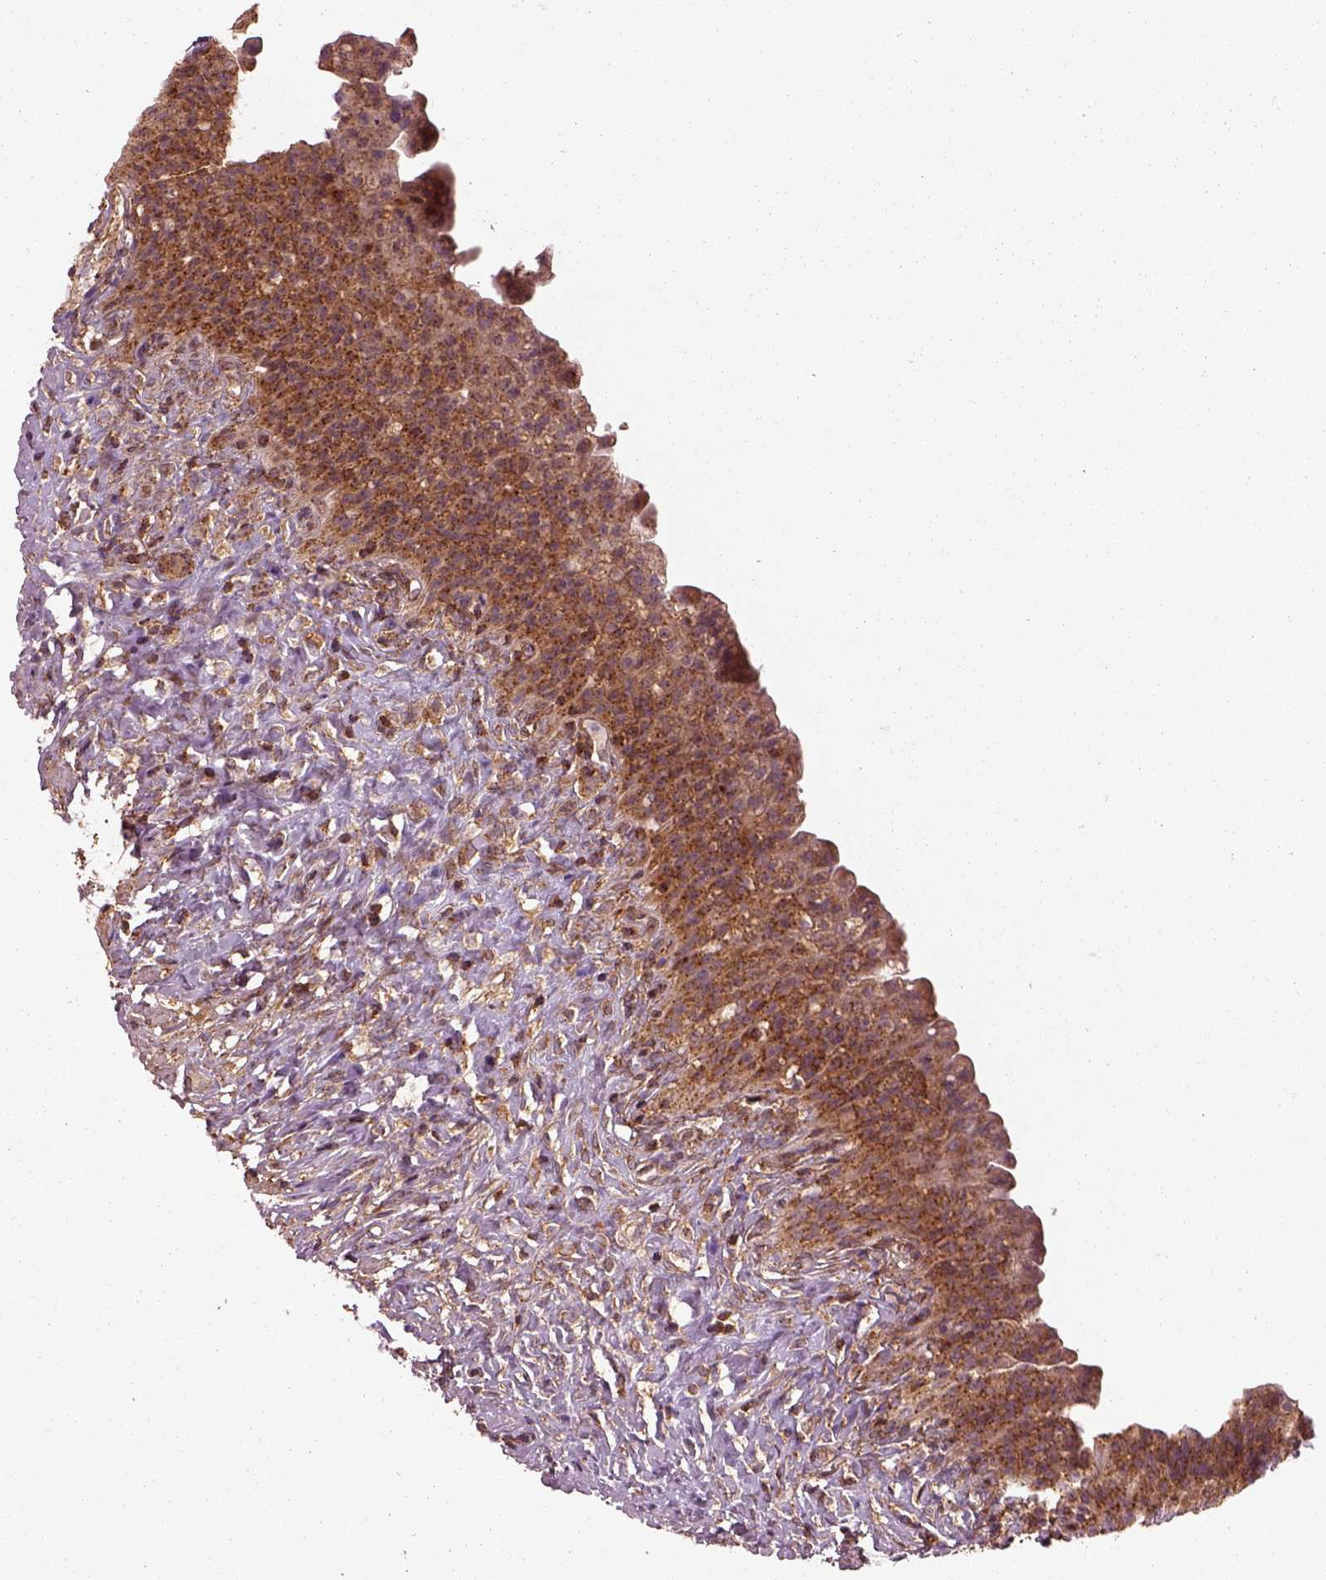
{"staining": {"intensity": "strong", "quantity": ">75%", "location": "cytoplasmic/membranous"}, "tissue": "urinary bladder", "cell_type": "Urothelial cells", "image_type": "normal", "snomed": [{"axis": "morphology", "description": "Normal tissue, NOS"}, {"axis": "topography", "description": "Urinary bladder"}], "caption": "Urinary bladder stained for a protein exhibits strong cytoplasmic/membranous positivity in urothelial cells. The staining was performed using DAB, with brown indicating positive protein expression. Nuclei are stained blue with hematoxylin.", "gene": "LSM14A", "patient": {"sex": "male", "age": 76}}